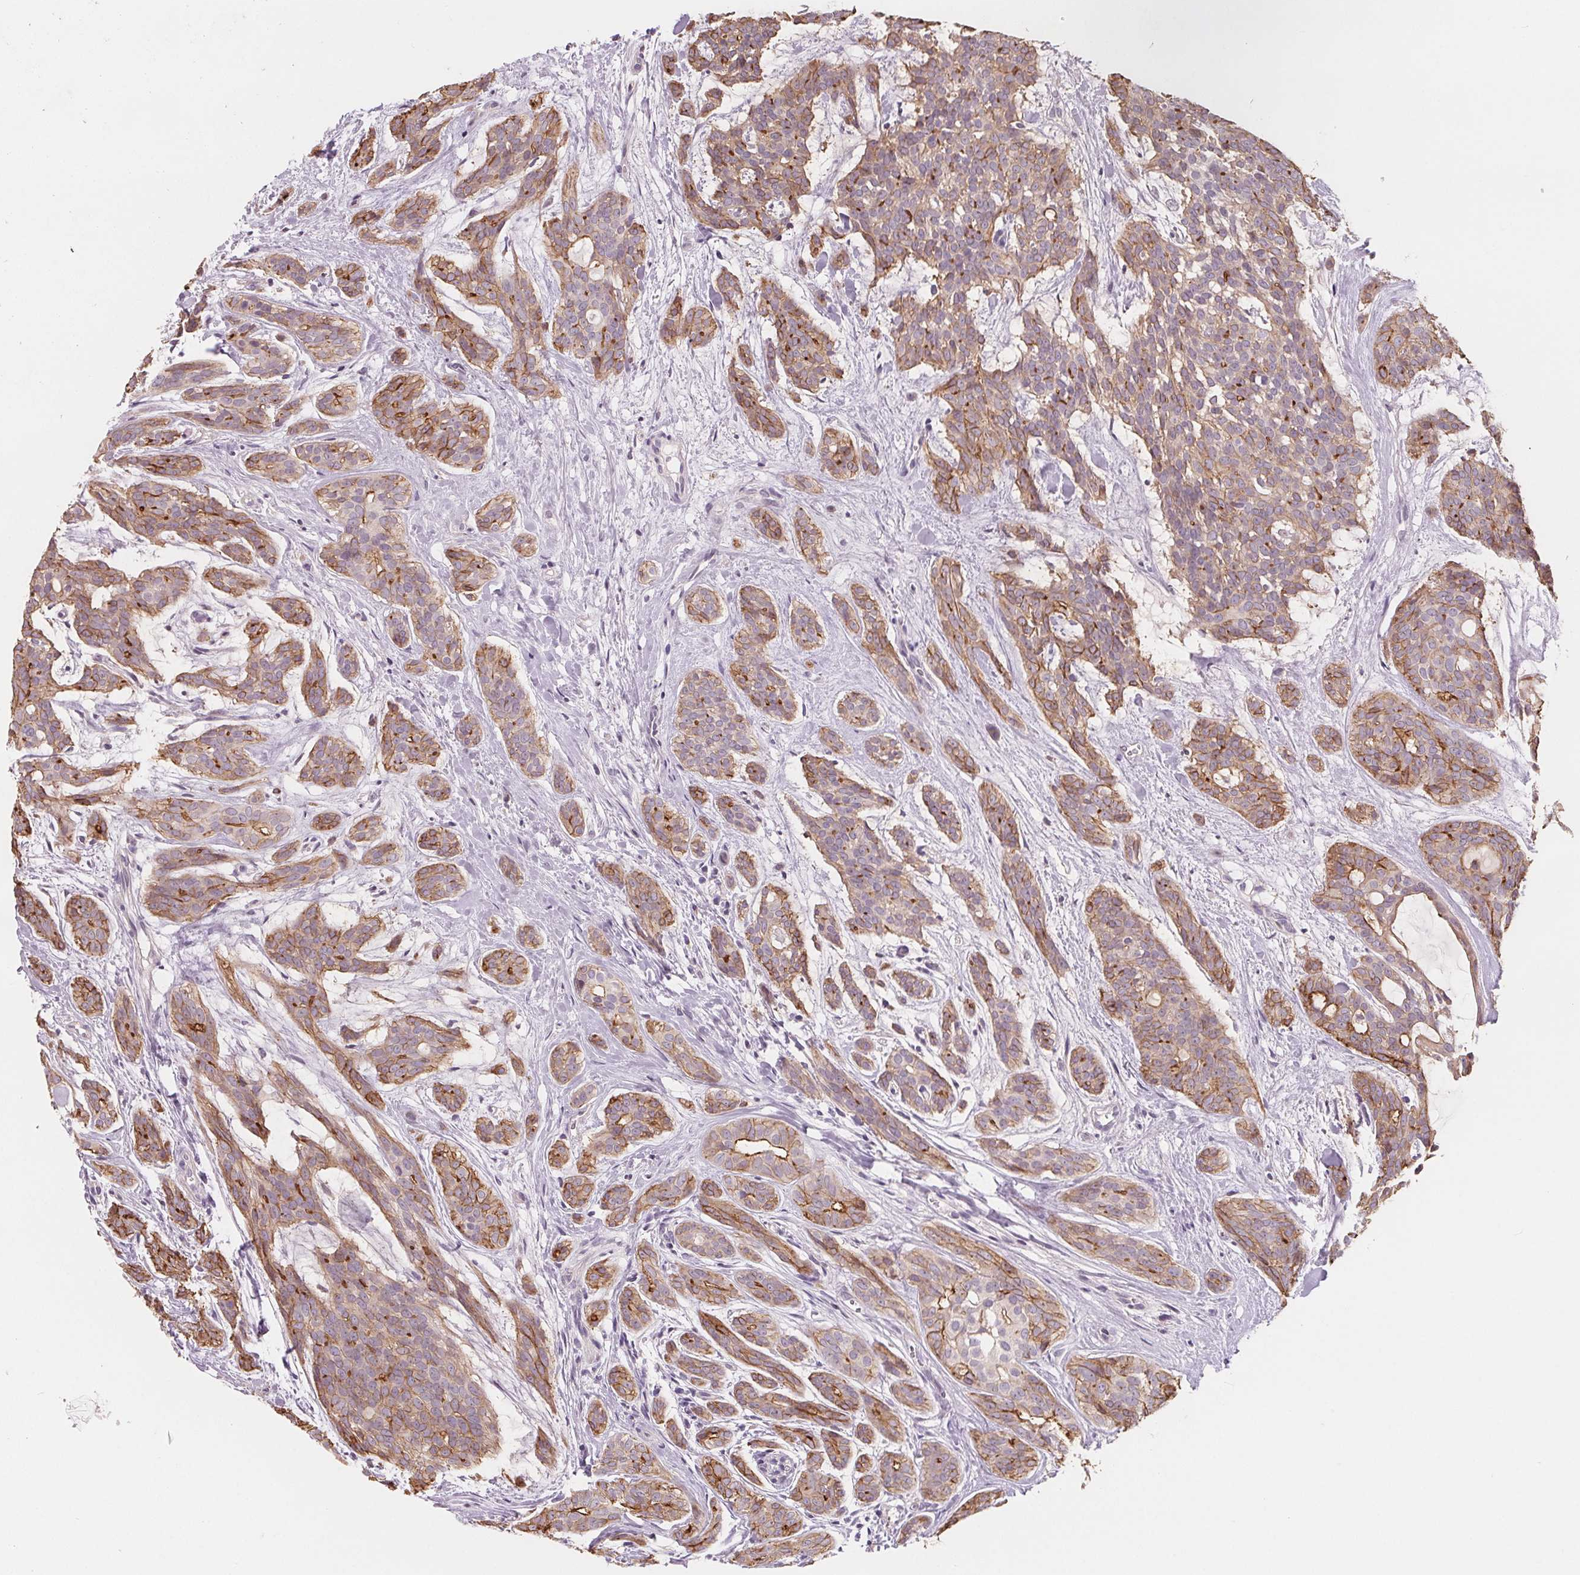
{"staining": {"intensity": "moderate", "quantity": "25%-75%", "location": "cytoplasmic/membranous"}, "tissue": "head and neck cancer", "cell_type": "Tumor cells", "image_type": "cancer", "snomed": [{"axis": "morphology", "description": "Adenocarcinoma, NOS"}, {"axis": "topography", "description": "Head-Neck"}], "caption": "Moderate cytoplasmic/membranous positivity is present in approximately 25%-75% of tumor cells in adenocarcinoma (head and neck).", "gene": "VTCN1", "patient": {"sex": "male", "age": 66}}